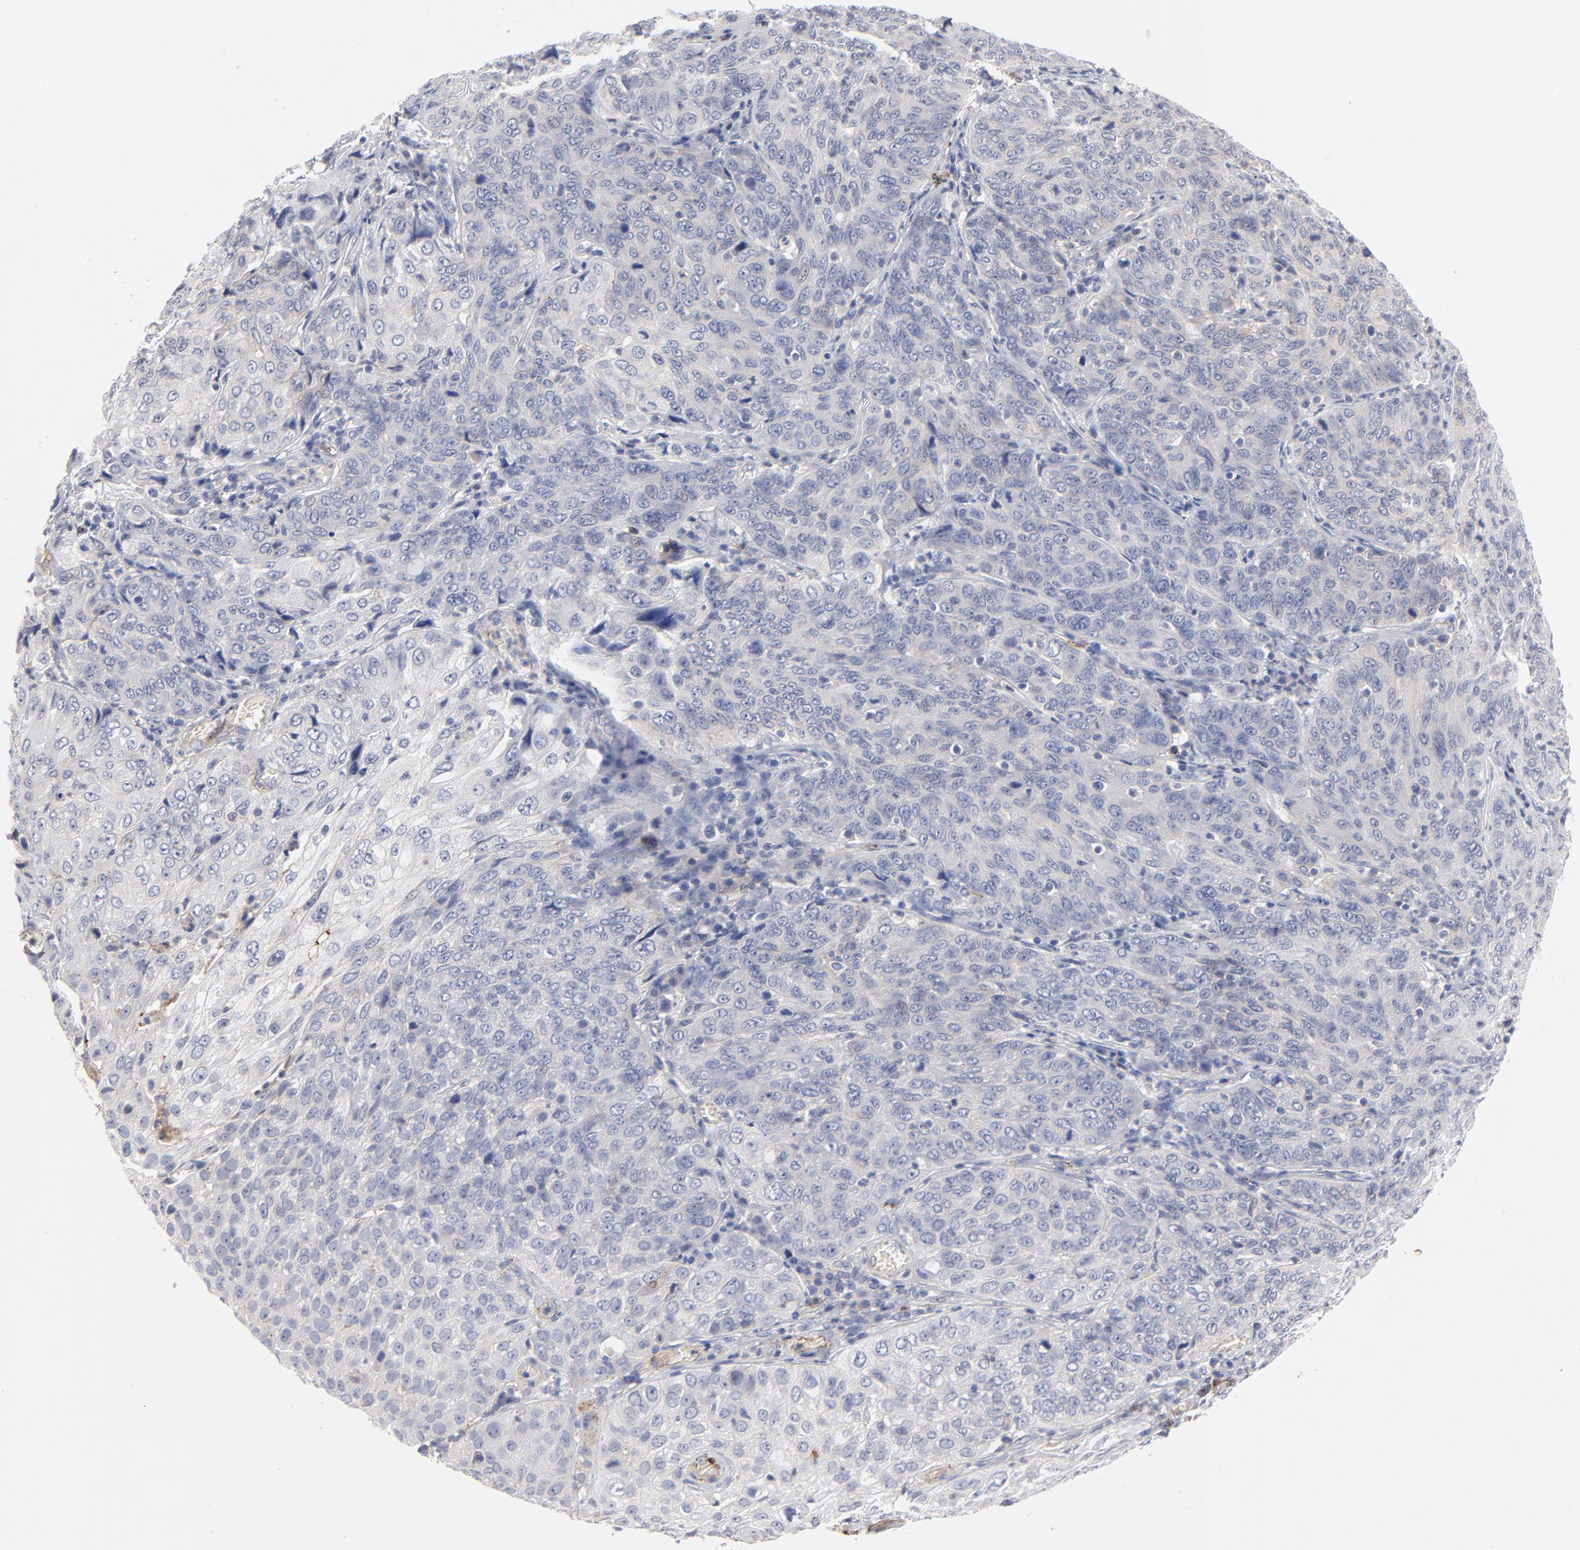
{"staining": {"intensity": "negative", "quantity": "none", "location": "none"}, "tissue": "cervical cancer", "cell_type": "Tumor cells", "image_type": "cancer", "snomed": [{"axis": "morphology", "description": "Squamous cell carcinoma, NOS"}, {"axis": "topography", "description": "Cervix"}], "caption": "Protein analysis of cervical cancer exhibits no significant staining in tumor cells. (DAB (3,3'-diaminobenzidine) immunohistochemistry (IHC) with hematoxylin counter stain).", "gene": "CCR3", "patient": {"sex": "female", "age": 38}}